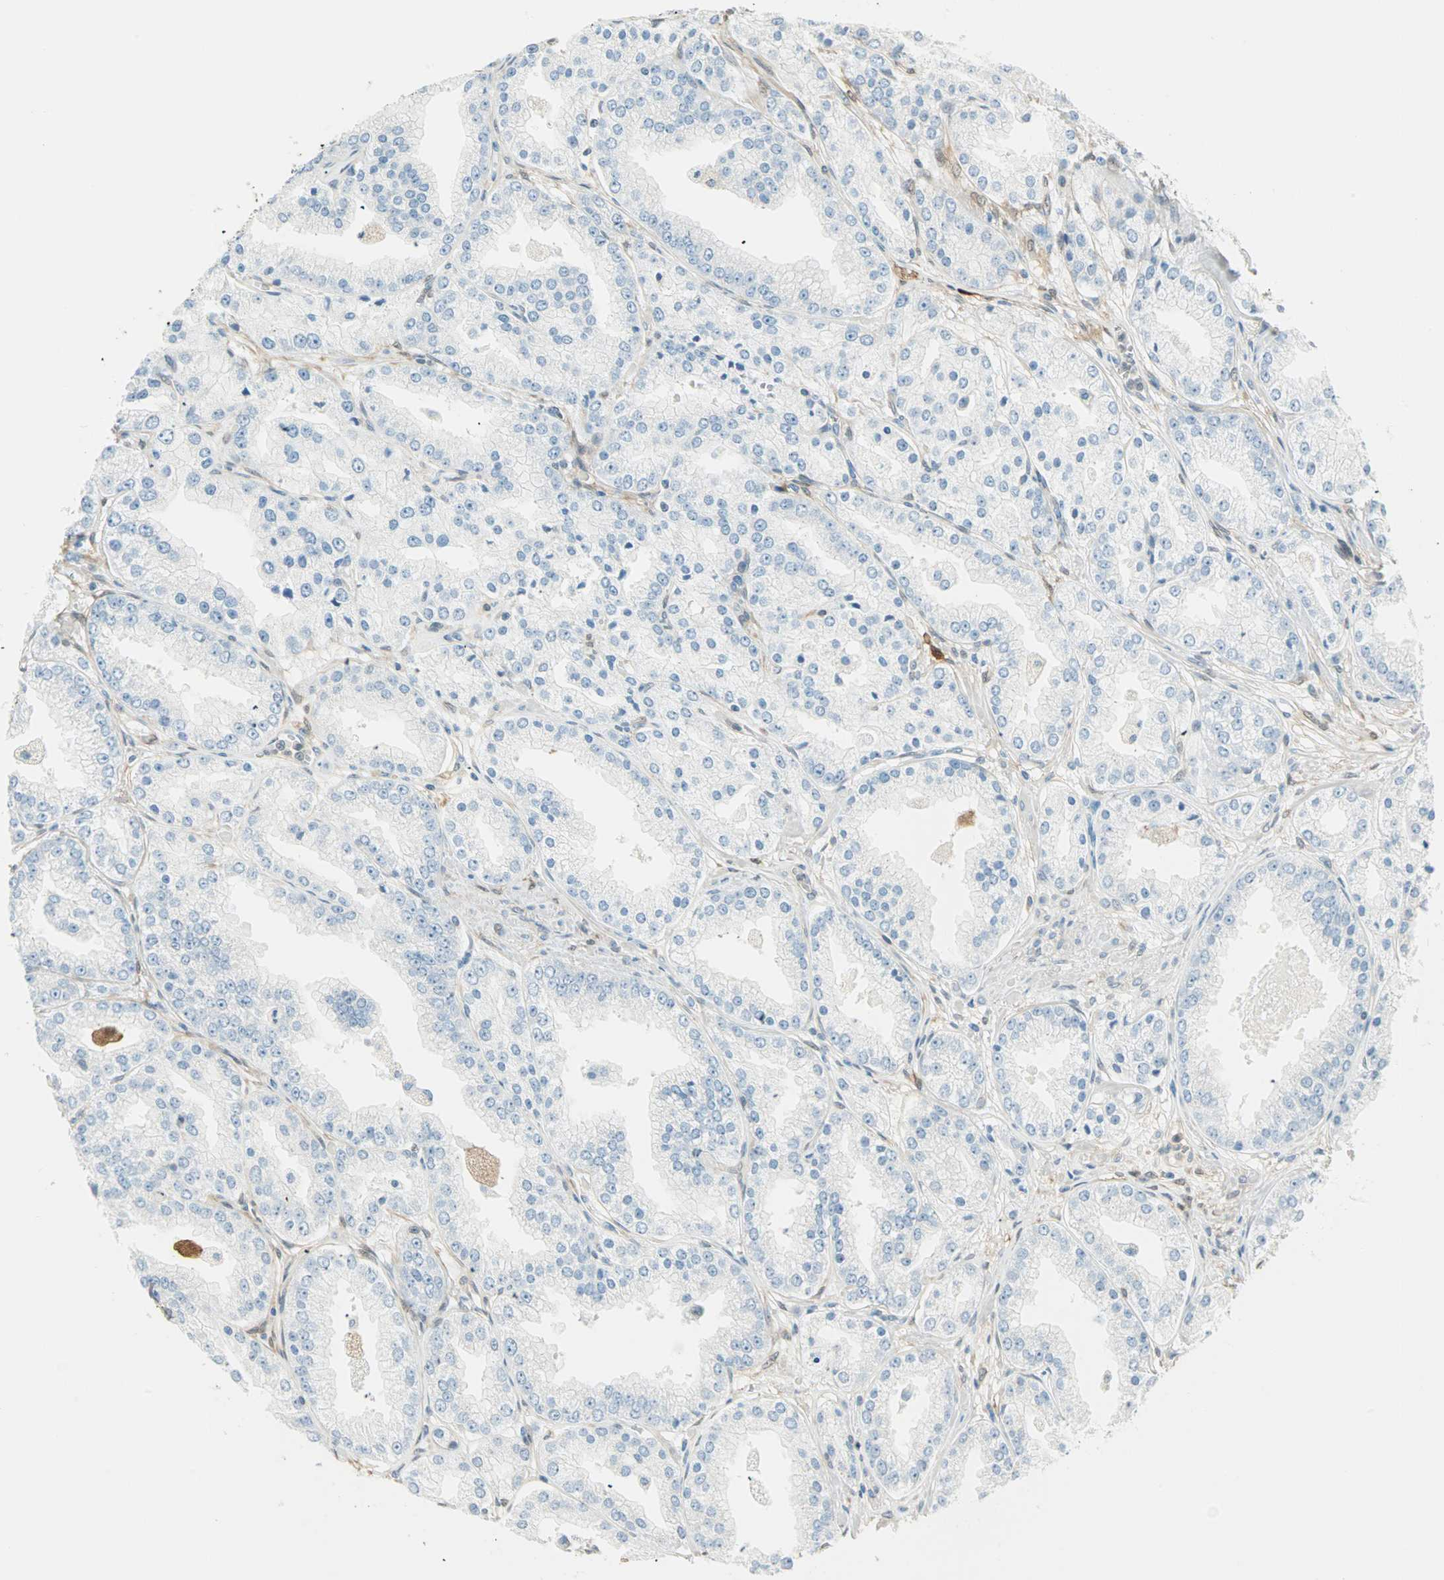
{"staining": {"intensity": "negative", "quantity": "none", "location": "none"}, "tissue": "prostate cancer", "cell_type": "Tumor cells", "image_type": "cancer", "snomed": [{"axis": "morphology", "description": "Adenocarcinoma, High grade"}, {"axis": "topography", "description": "Prostate"}], "caption": "An immunohistochemistry (IHC) micrograph of prostate cancer is shown. There is no staining in tumor cells of prostate cancer. (DAB IHC visualized using brightfield microscopy, high magnification).", "gene": "S100A1", "patient": {"sex": "male", "age": 61}}